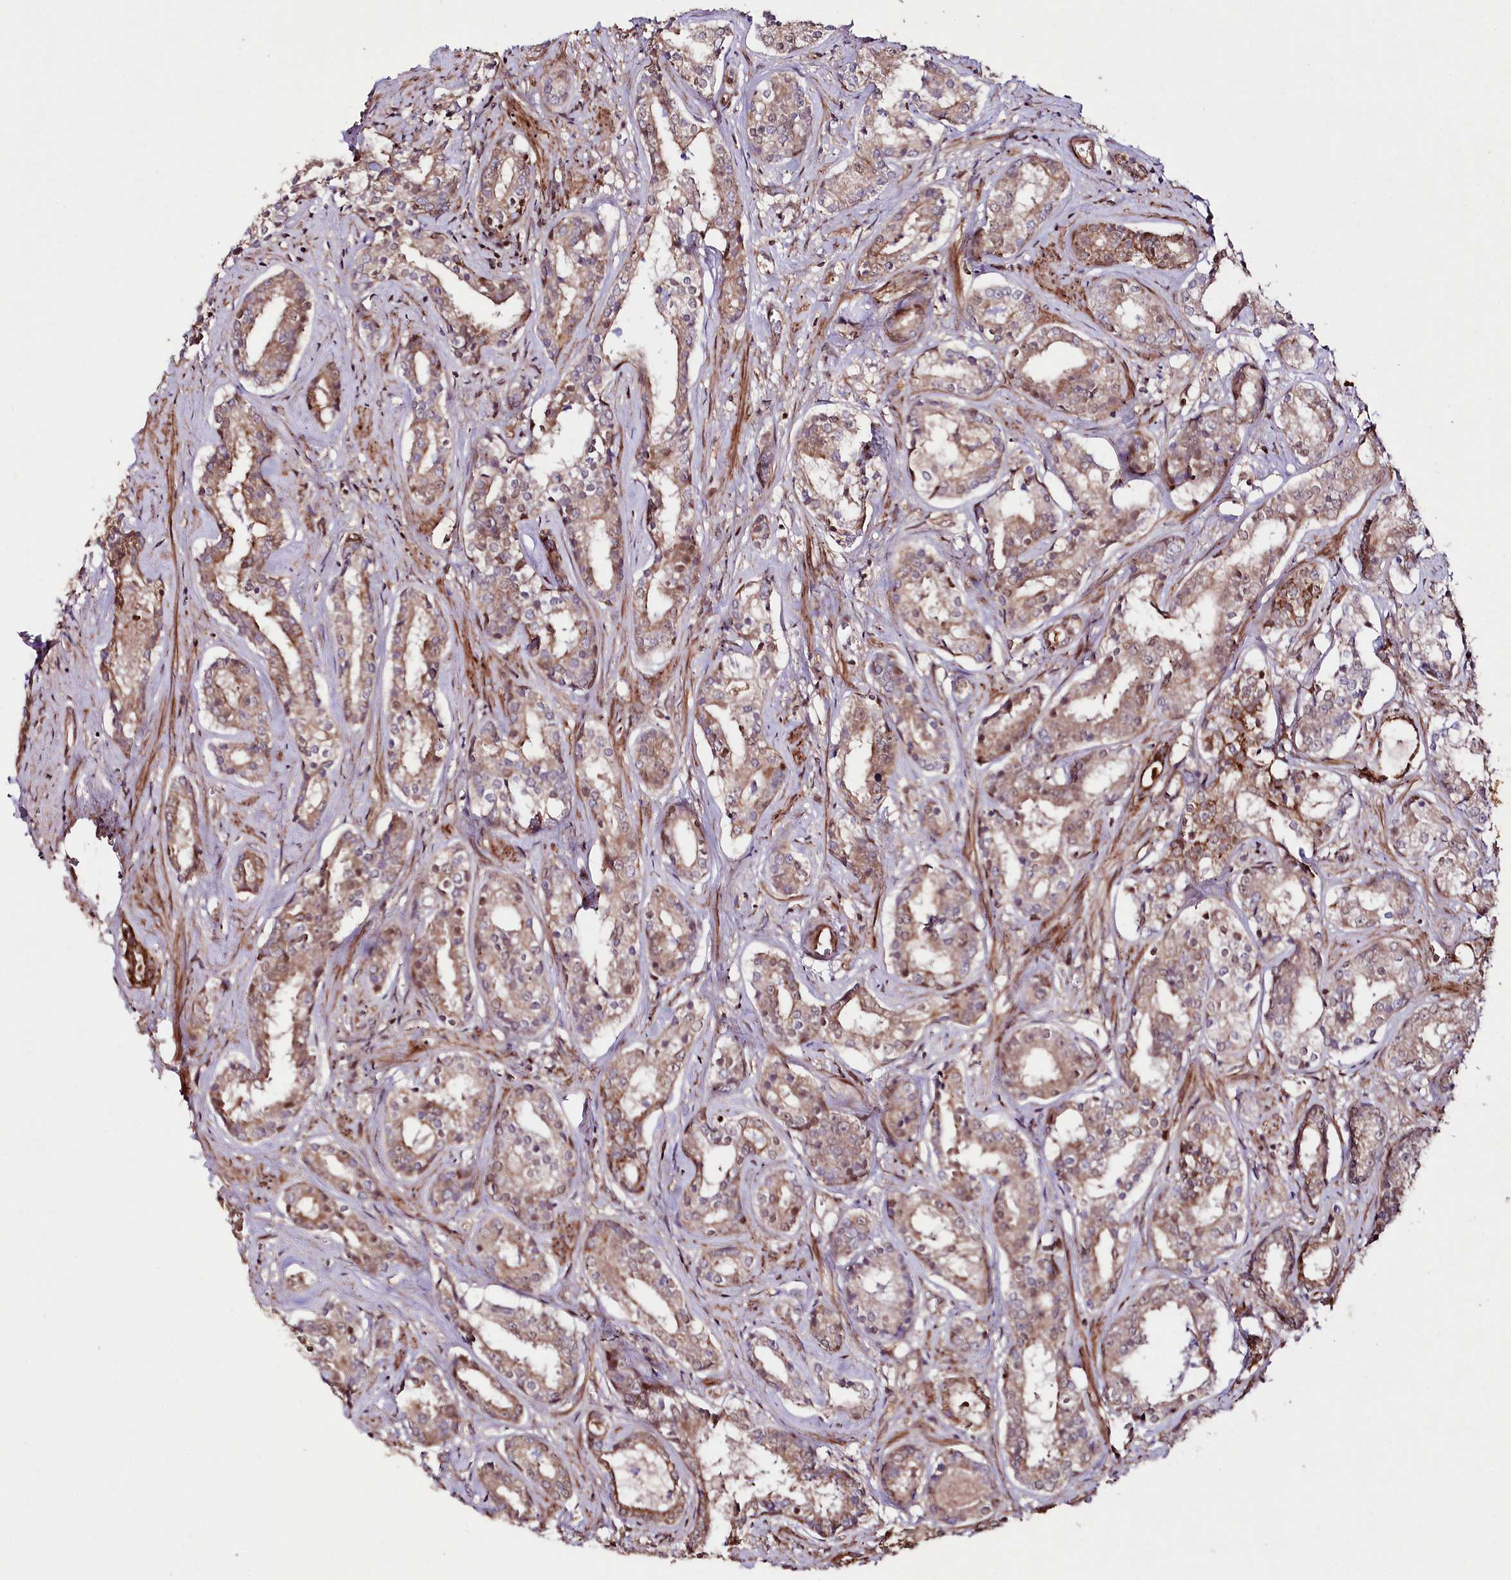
{"staining": {"intensity": "moderate", "quantity": ">75%", "location": "cytoplasmic/membranous"}, "tissue": "prostate cancer", "cell_type": "Tumor cells", "image_type": "cancer", "snomed": [{"axis": "morphology", "description": "Adenocarcinoma, High grade"}, {"axis": "topography", "description": "Prostate"}], "caption": "A photomicrograph of prostate high-grade adenocarcinoma stained for a protein demonstrates moderate cytoplasmic/membranous brown staining in tumor cells.", "gene": "PHLDB1", "patient": {"sex": "male", "age": 58}}